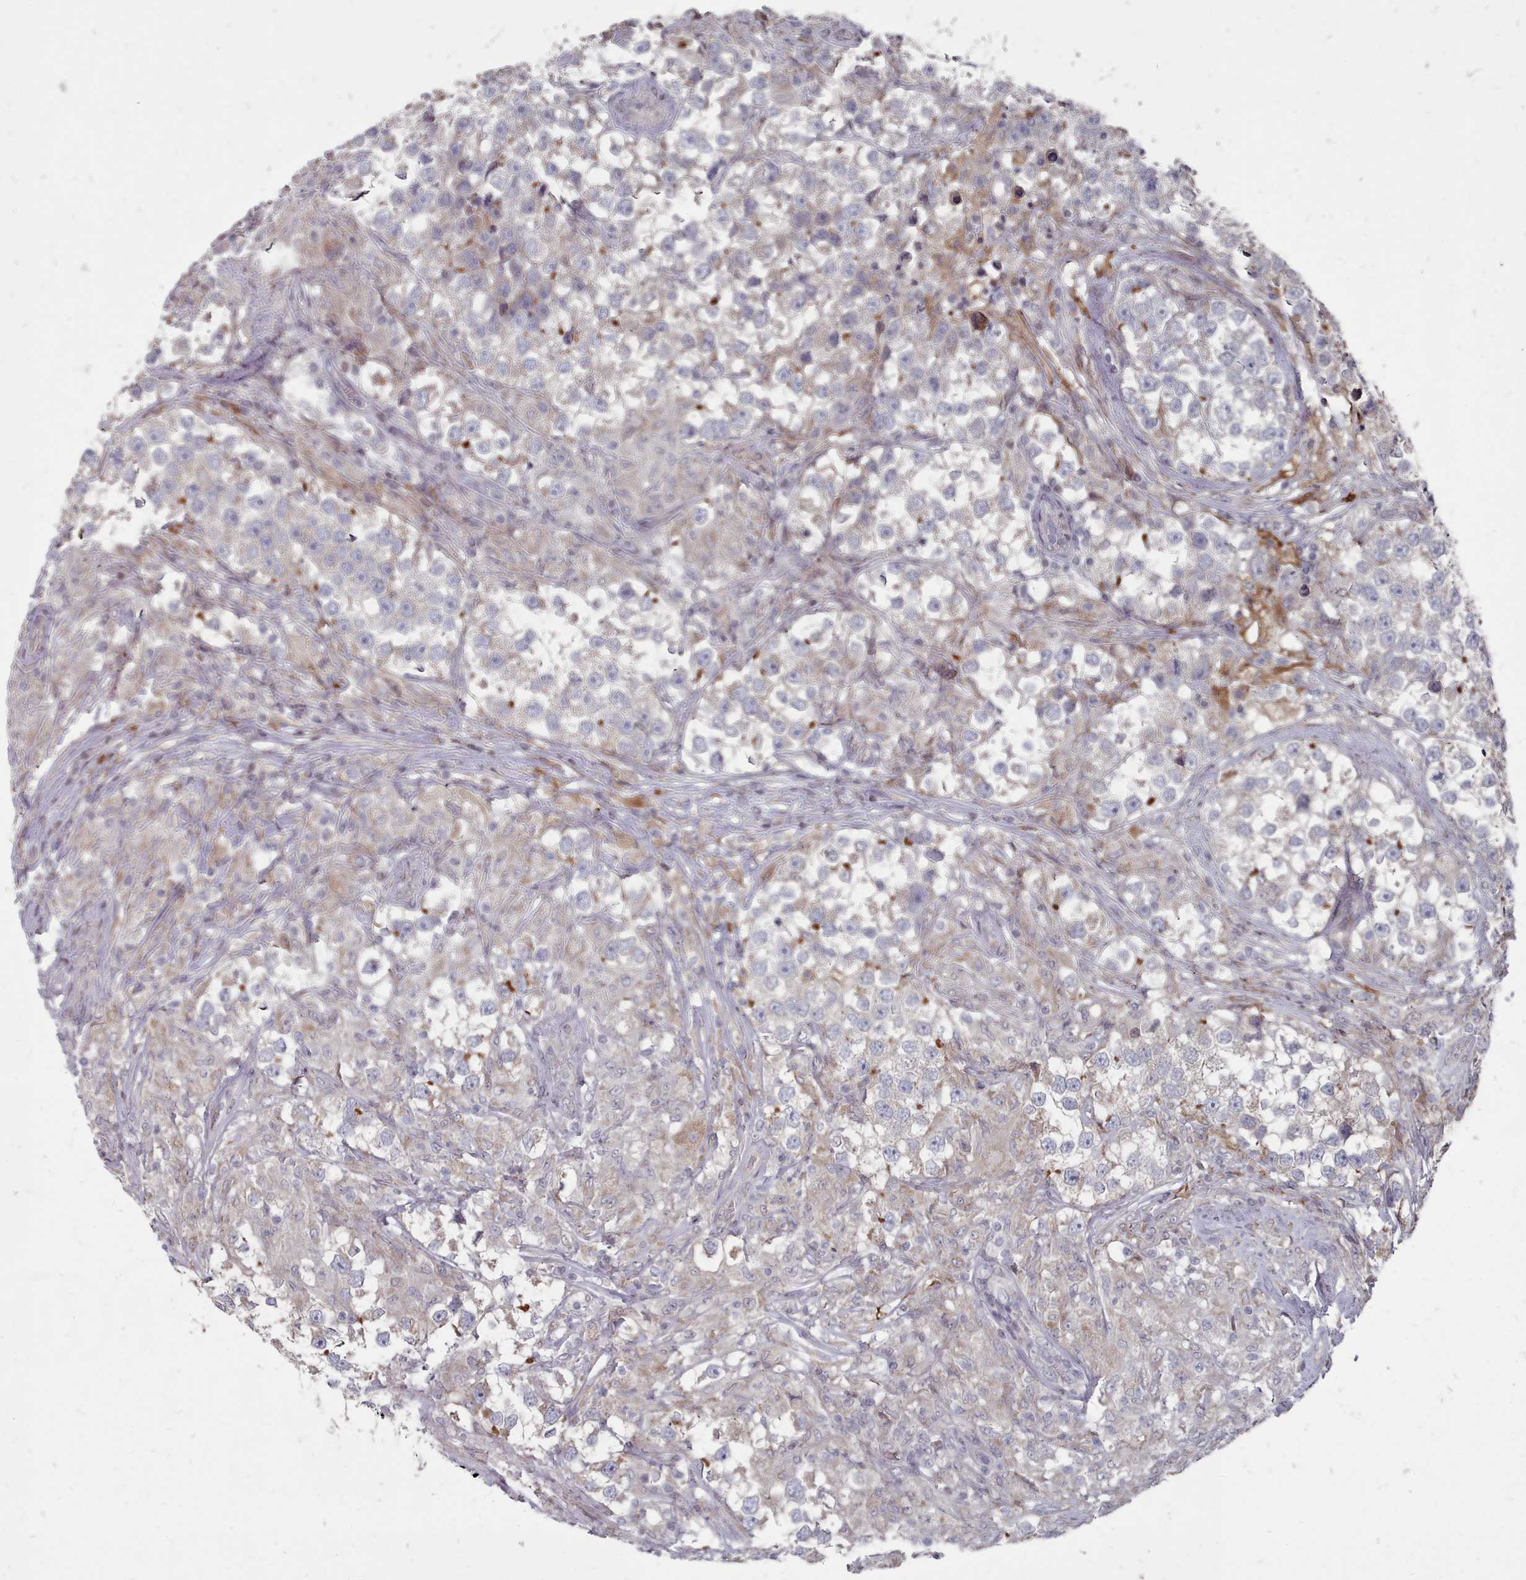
{"staining": {"intensity": "weak", "quantity": "<25%", "location": "cytoplasmic/membranous"}, "tissue": "testis cancer", "cell_type": "Tumor cells", "image_type": "cancer", "snomed": [{"axis": "morphology", "description": "Seminoma, NOS"}, {"axis": "topography", "description": "Testis"}], "caption": "Immunohistochemical staining of seminoma (testis) displays no significant expression in tumor cells.", "gene": "ACKR3", "patient": {"sex": "male", "age": 46}}